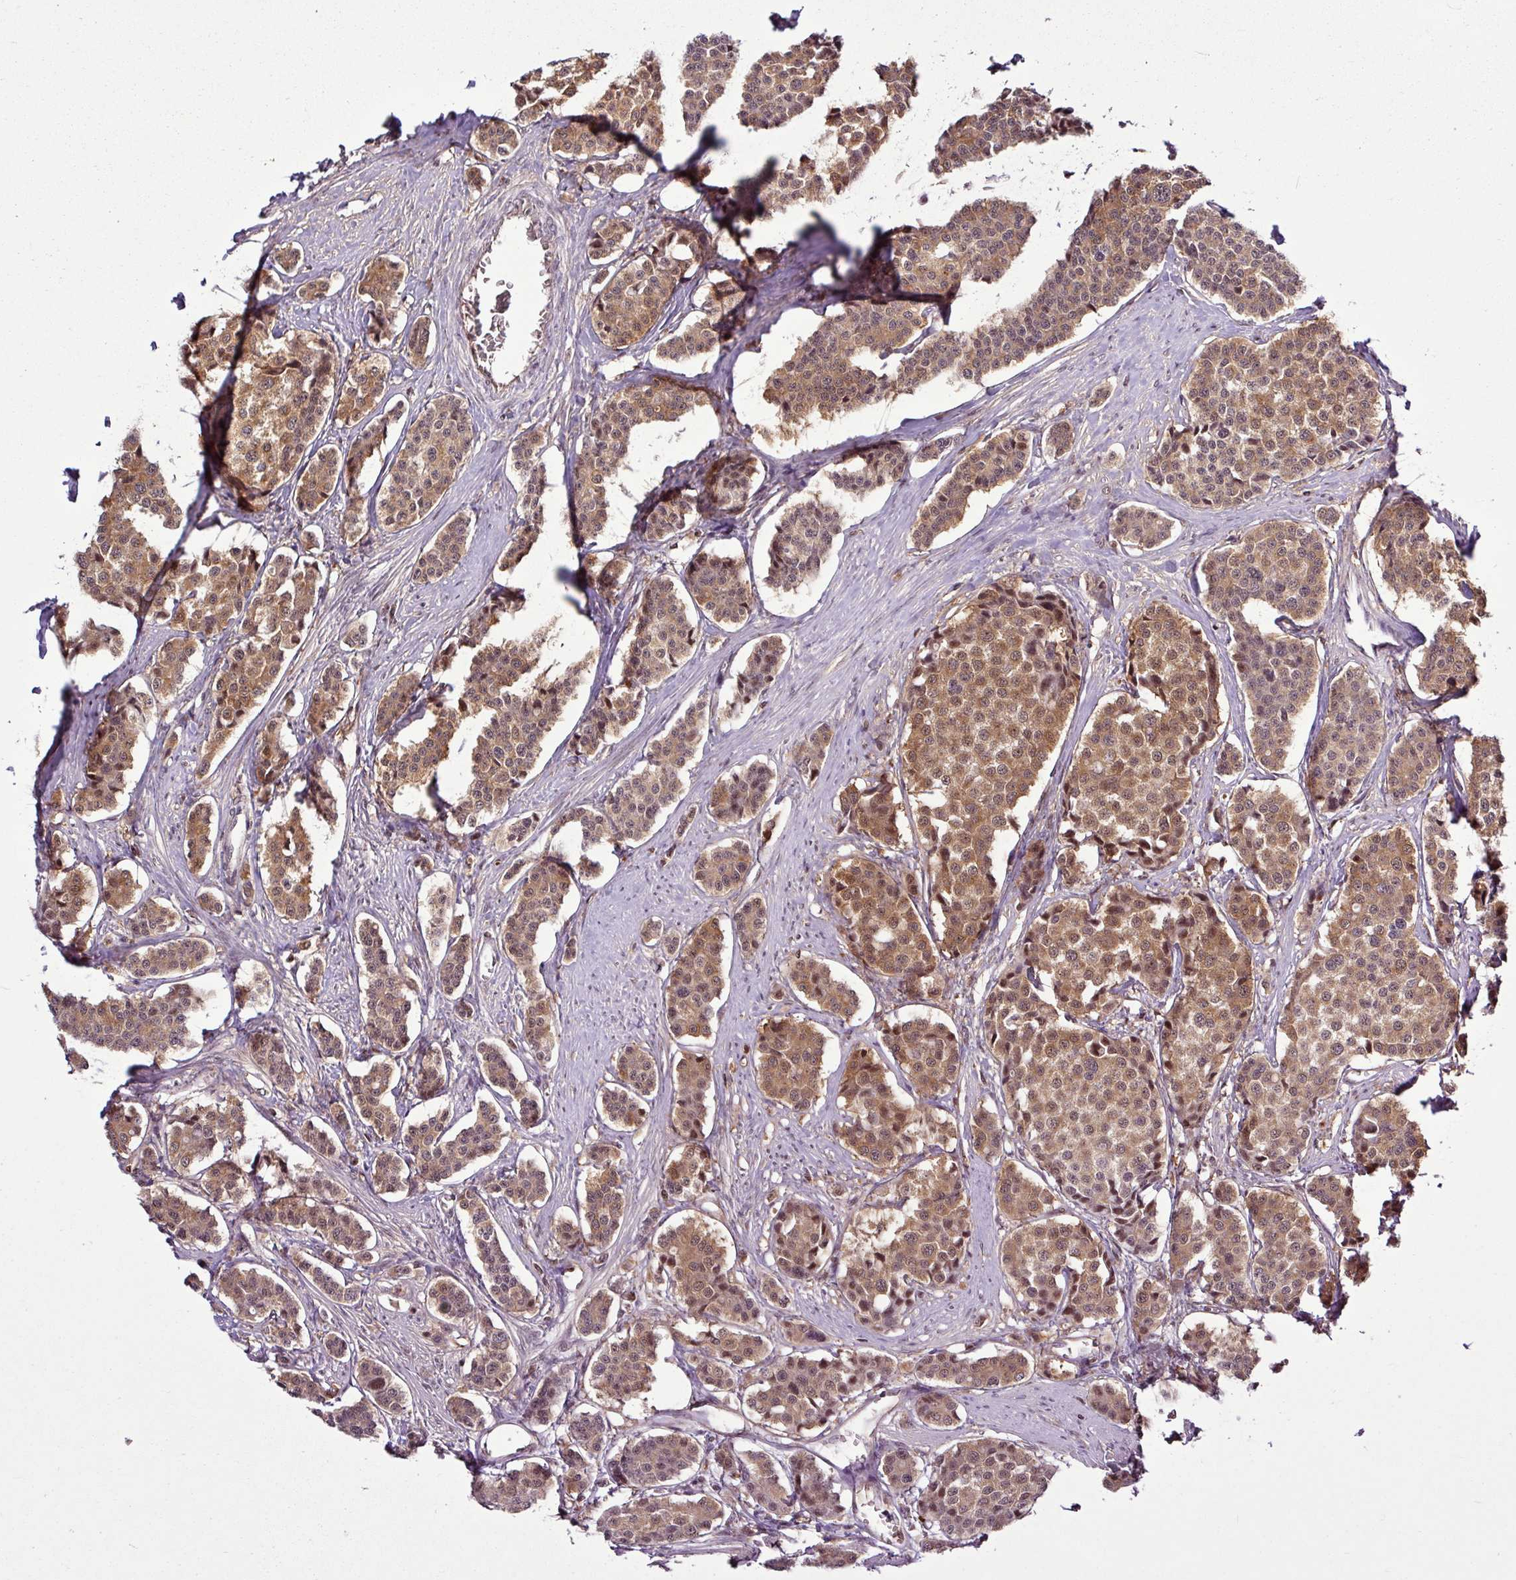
{"staining": {"intensity": "moderate", "quantity": ">75%", "location": "cytoplasmic/membranous,nuclear"}, "tissue": "carcinoid", "cell_type": "Tumor cells", "image_type": "cancer", "snomed": [{"axis": "morphology", "description": "Carcinoid, malignant, NOS"}, {"axis": "topography", "description": "Small intestine"}], "caption": "The photomicrograph shows staining of malignant carcinoid, revealing moderate cytoplasmic/membranous and nuclear protein positivity (brown color) within tumor cells.", "gene": "ITPKC", "patient": {"sex": "male", "age": 60}}